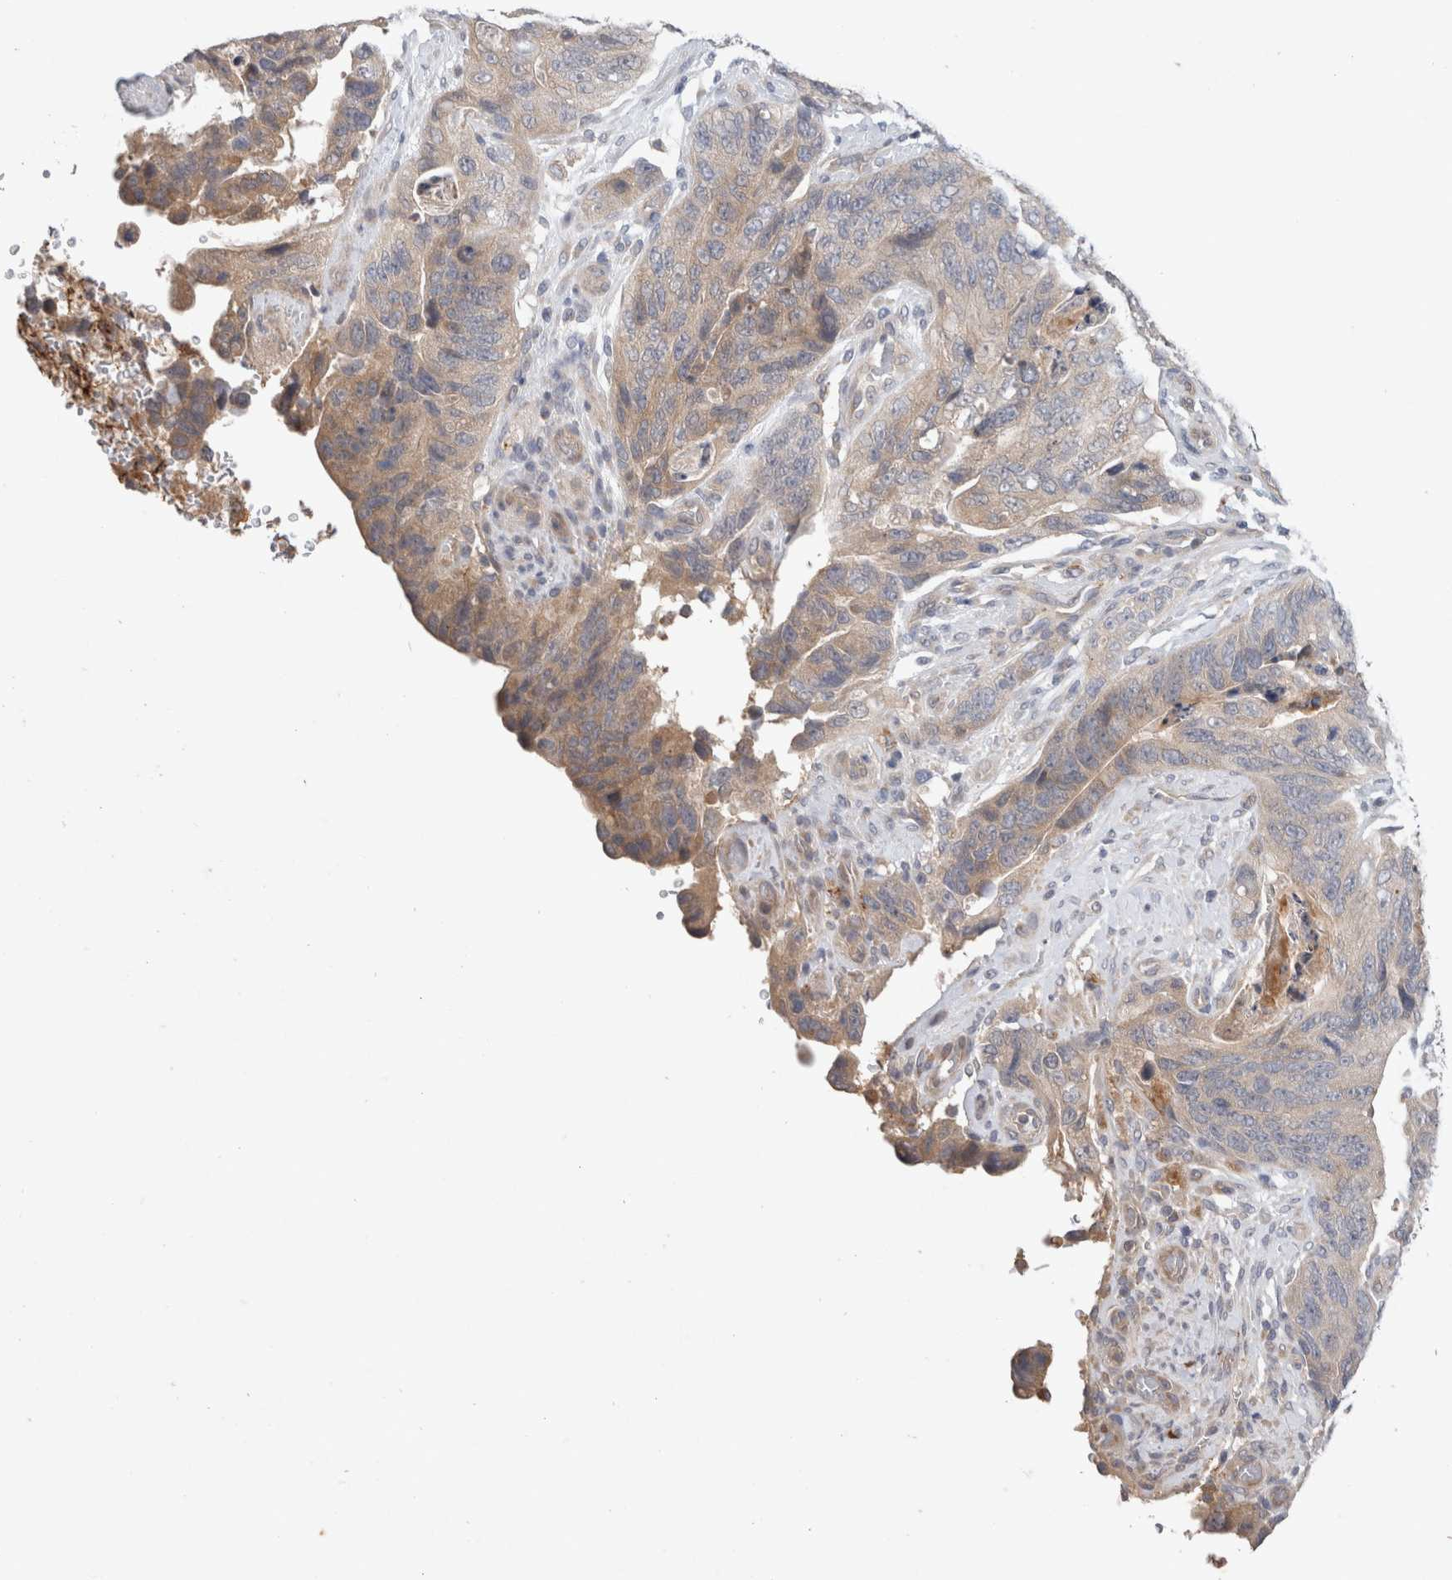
{"staining": {"intensity": "moderate", "quantity": "25%-75%", "location": "cytoplasmic/membranous"}, "tissue": "stomach cancer", "cell_type": "Tumor cells", "image_type": "cancer", "snomed": [{"axis": "morphology", "description": "Adenocarcinoma, NOS"}, {"axis": "topography", "description": "Stomach"}], "caption": "High-magnification brightfield microscopy of stomach adenocarcinoma stained with DAB (3,3'-diaminobenzidine) (brown) and counterstained with hematoxylin (blue). tumor cells exhibit moderate cytoplasmic/membranous staining is appreciated in approximately25%-75% of cells.", "gene": "SGK1", "patient": {"sex": "female", "age": 89}}